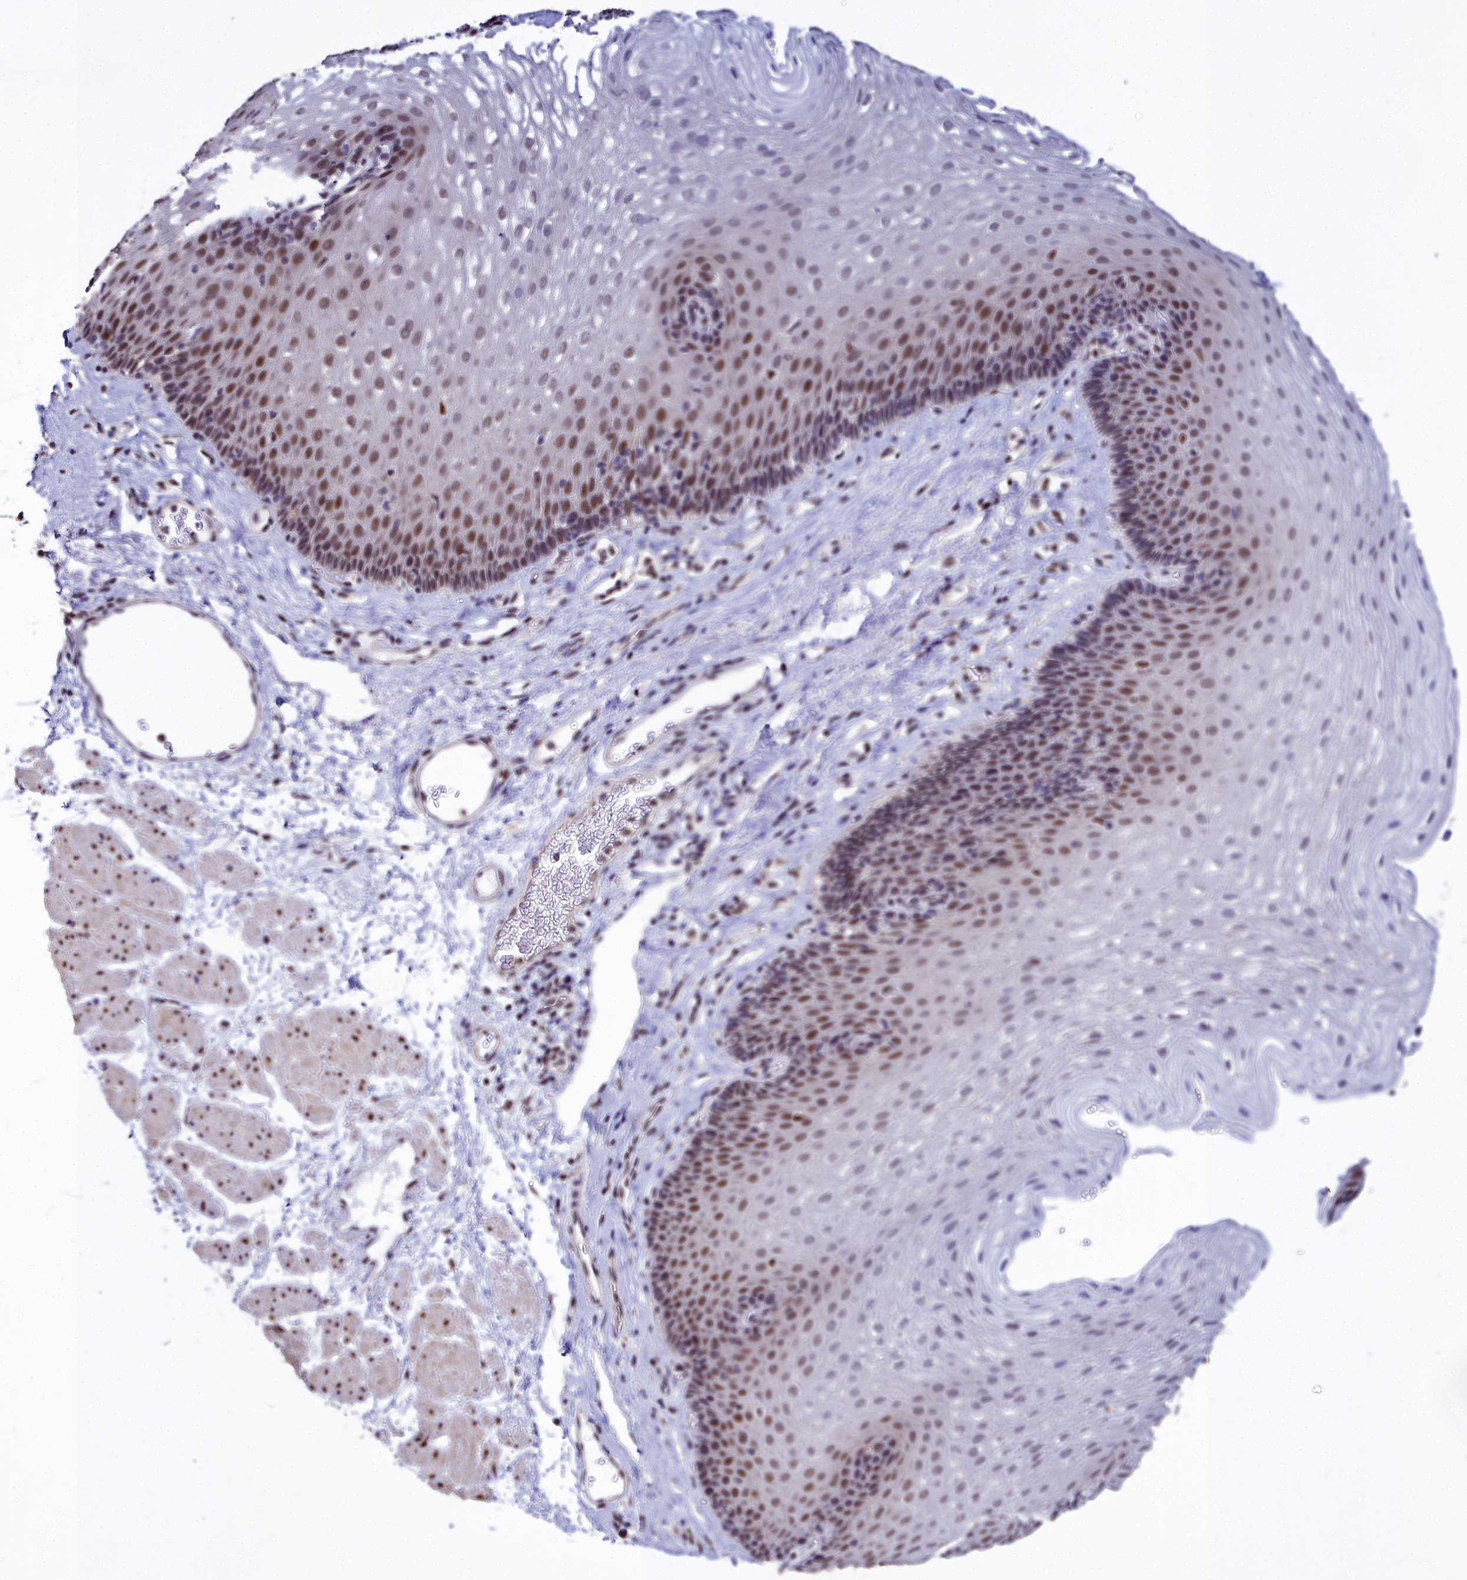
{"staining": {"intensity": "moderate", "quantity": ">75%", "location": "nuclear"}, "tissue": "esophagus", "cell_type": "Squamous epithelial cells", "image_type": "normal", "snomed": [{"axis": "morphology", "description": "Normal tissue, NOS"}, {"axis": "topography", "description": "Esophagus"}], "caption": "IHC (DAB (3,3'-diaminobenzidine)) staining of normal esophagus demonstrates moderate nuclear protein expression in about >75% of squamous epithelial cells.", "gene": "CCDC97", "patient": {"sex": "female", "age": 66}}